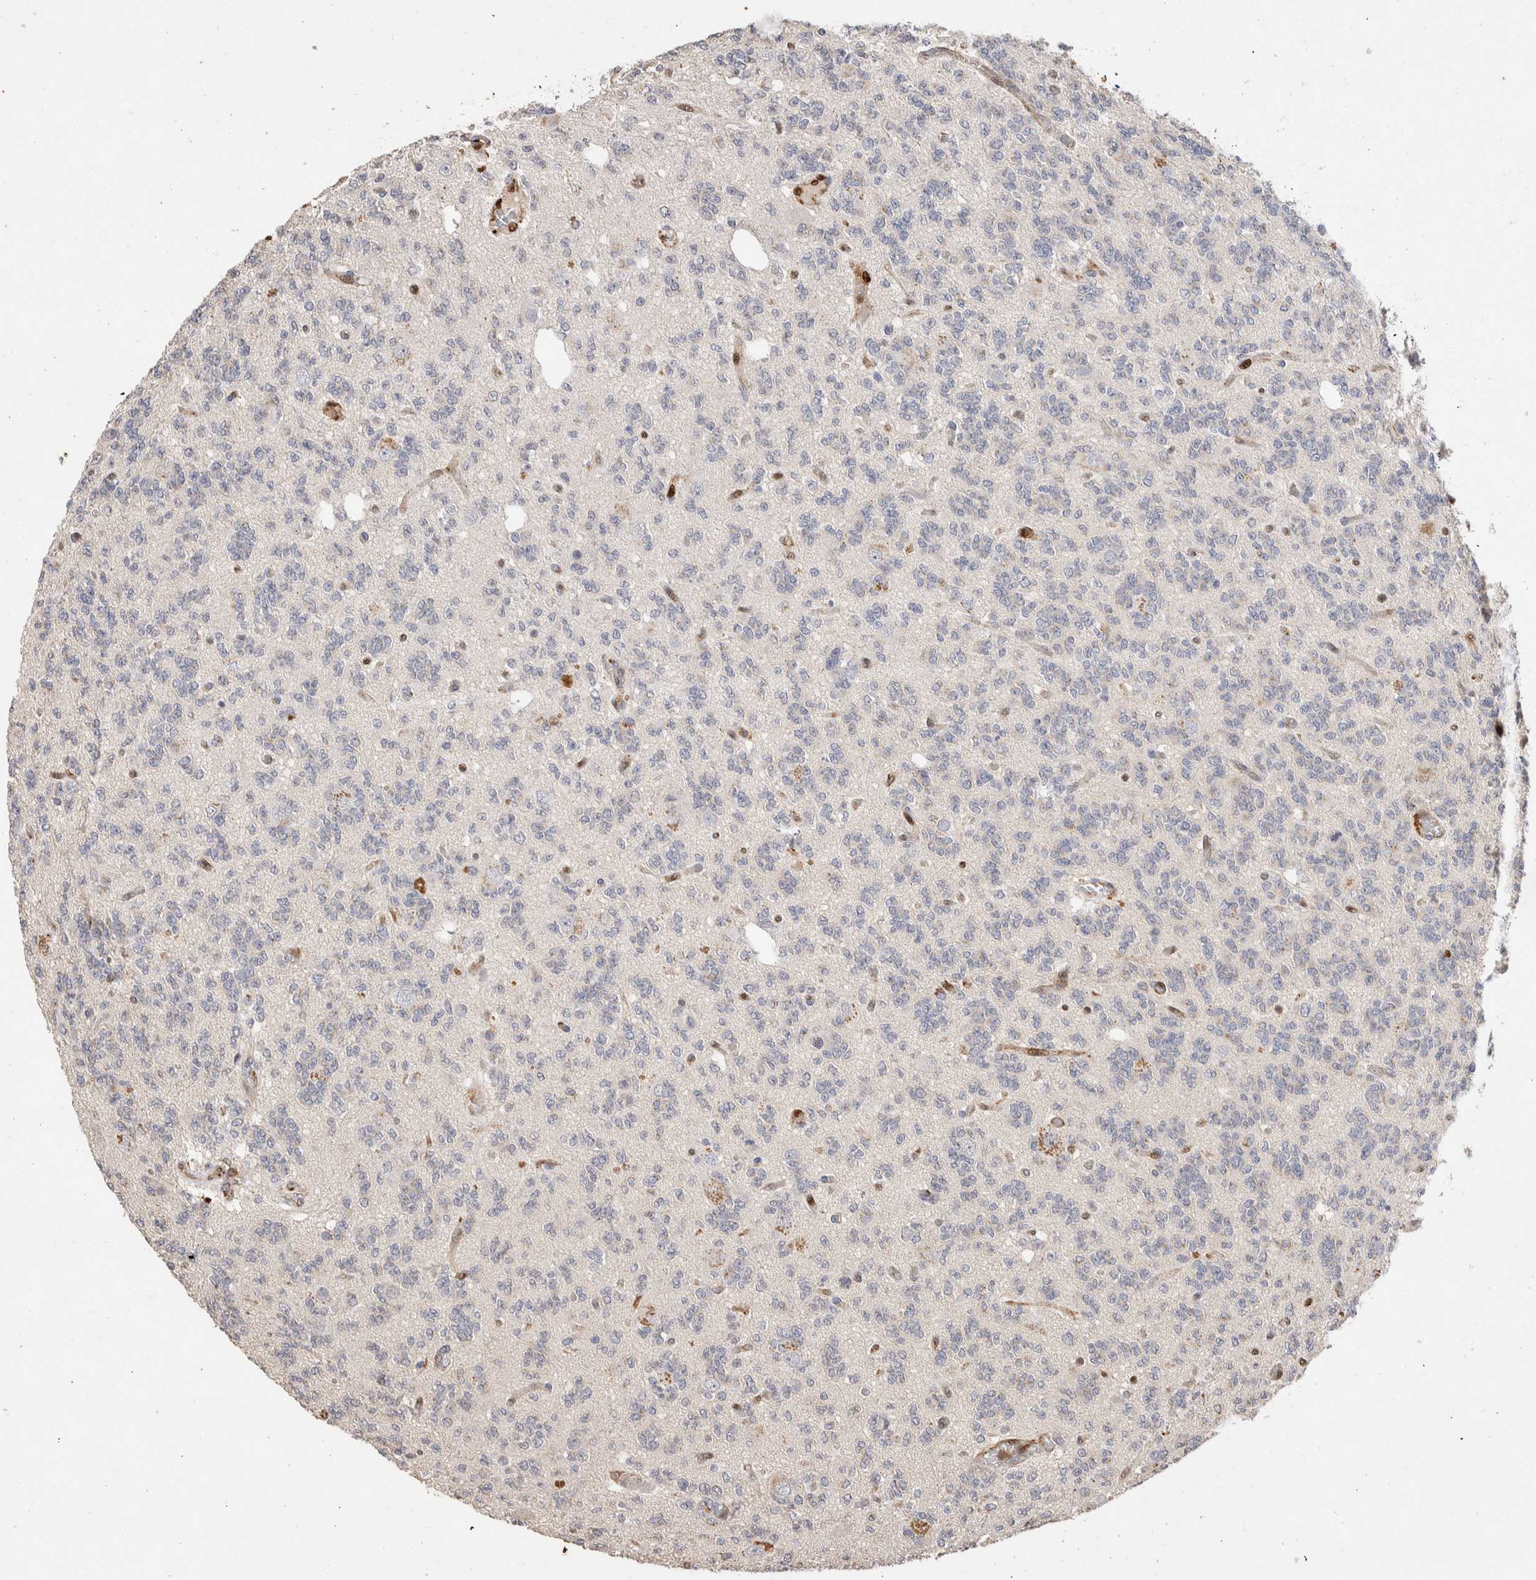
{"staining": {"intensity": "negative", "quantity": "none", "location": "none"}, "tissue": "glioma", "cell_type": "Tumor cells", "image_type": "cancer", "snomed": [{"axis": "morphology", "description": "Glioma, malignant, Low grade"}, {"axis": "topography", "description": "Brain"}], "caption": "Immunohistochemistry micrograph of neoplastic tissue: malignant low-grade glioma stained with DAB reveals no significant protein expression in tumor cells. Nuclei are stained in blue.", "gene": "NSMAF", "patient": {"sex": "male", "age": 38}}